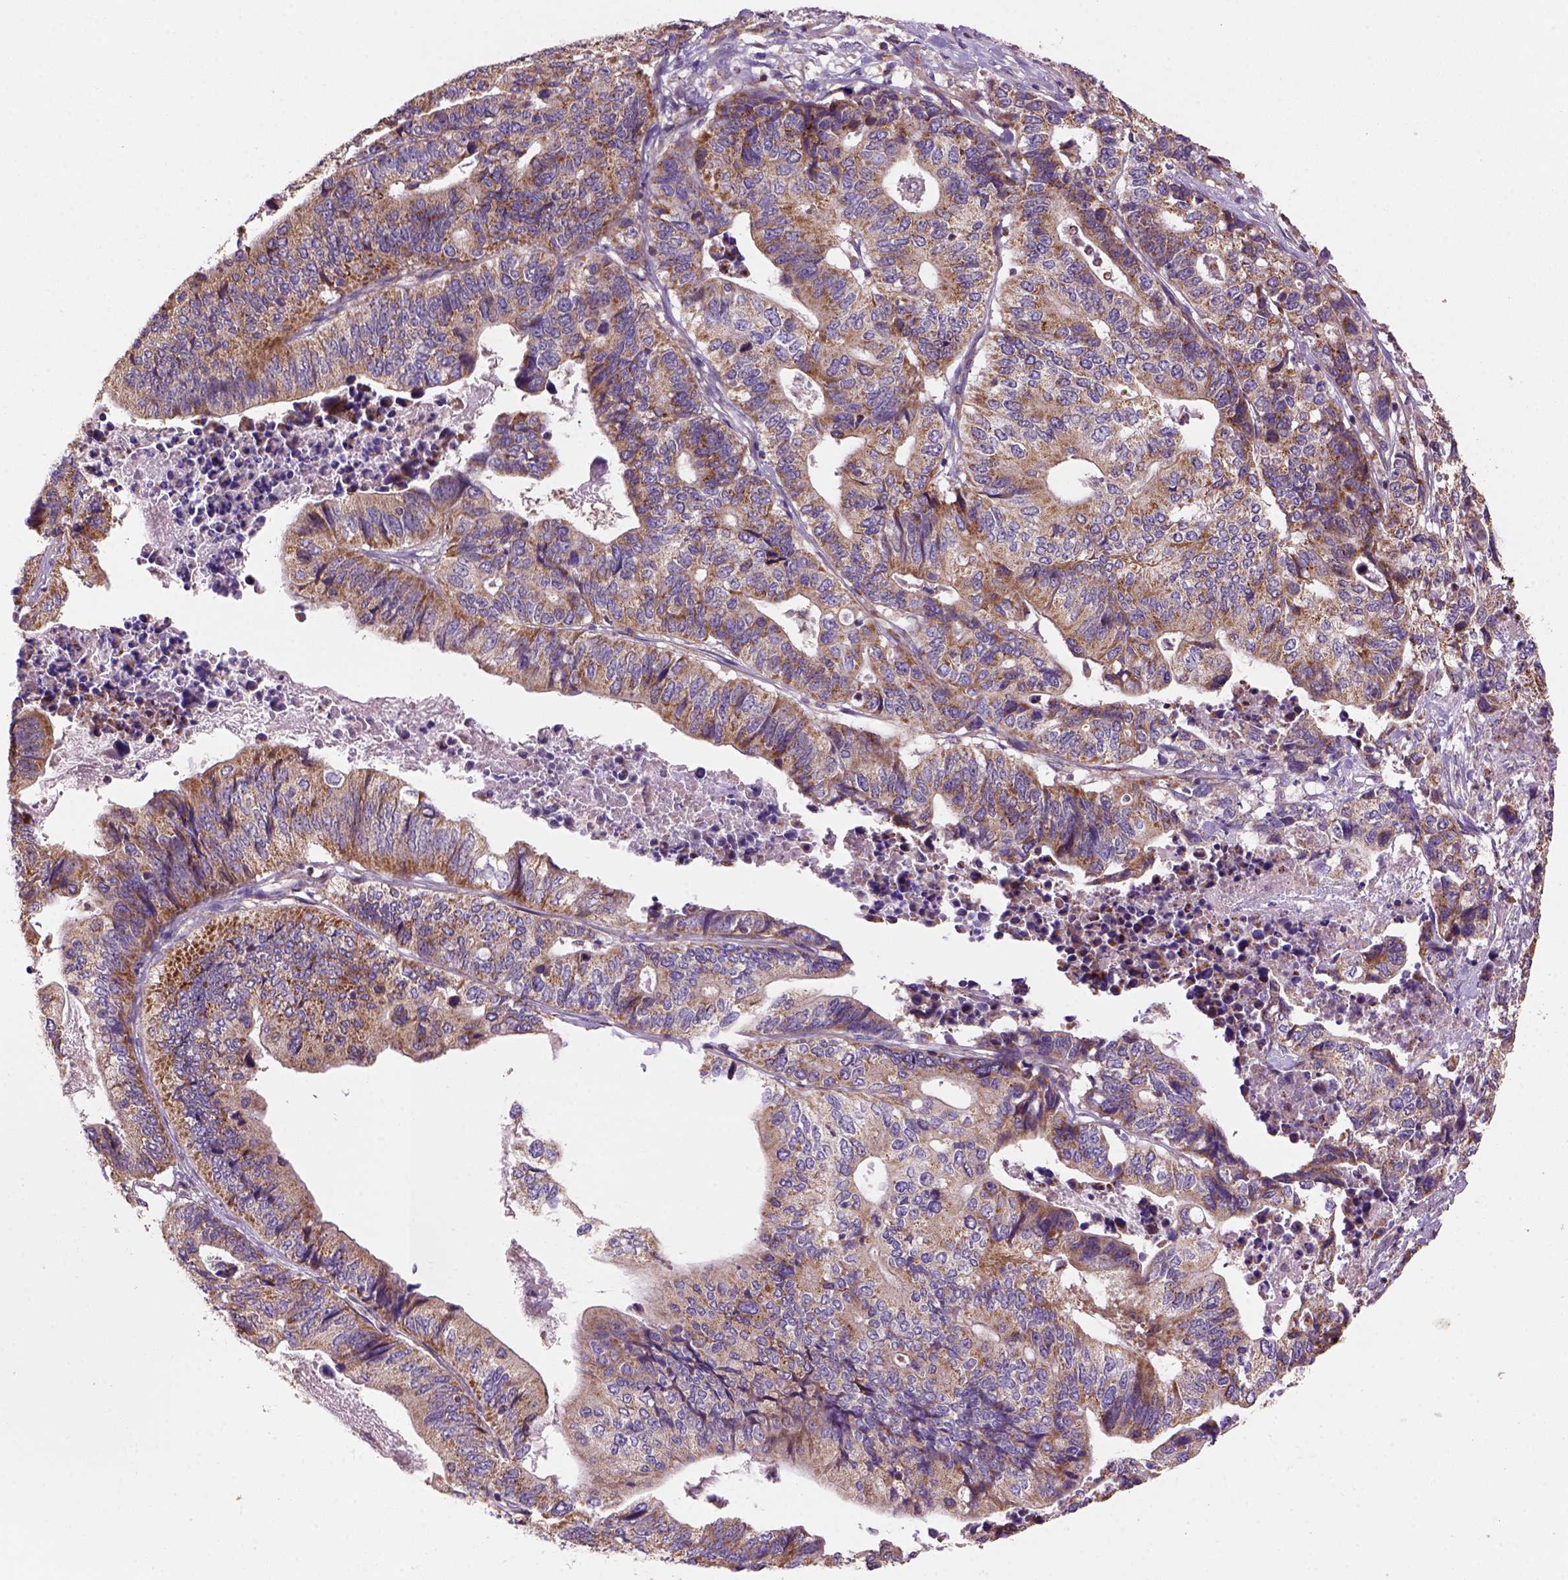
{"staining": {"intensity": "moderate", "quantity": "25%-75%", "location": "cytoplasmic/membranous"}, "tissue": "stomach cancer", "cell_type": "Tumor cells", "image_type": "cancer", "snomed": [{"axis": "morphology", "description": "Adenocarcinoma, NOS"}, {"axis": "topography", "description": "Stomach, upper"}], "caption": "Protein analysis of stomach adenocarcinoma tissue shows moderate cytoplasmic/membranous positivity in about 25%-75% of tumor cells.", "gene": "WARS2", "patient": {"sex": "female", "age": 67}}